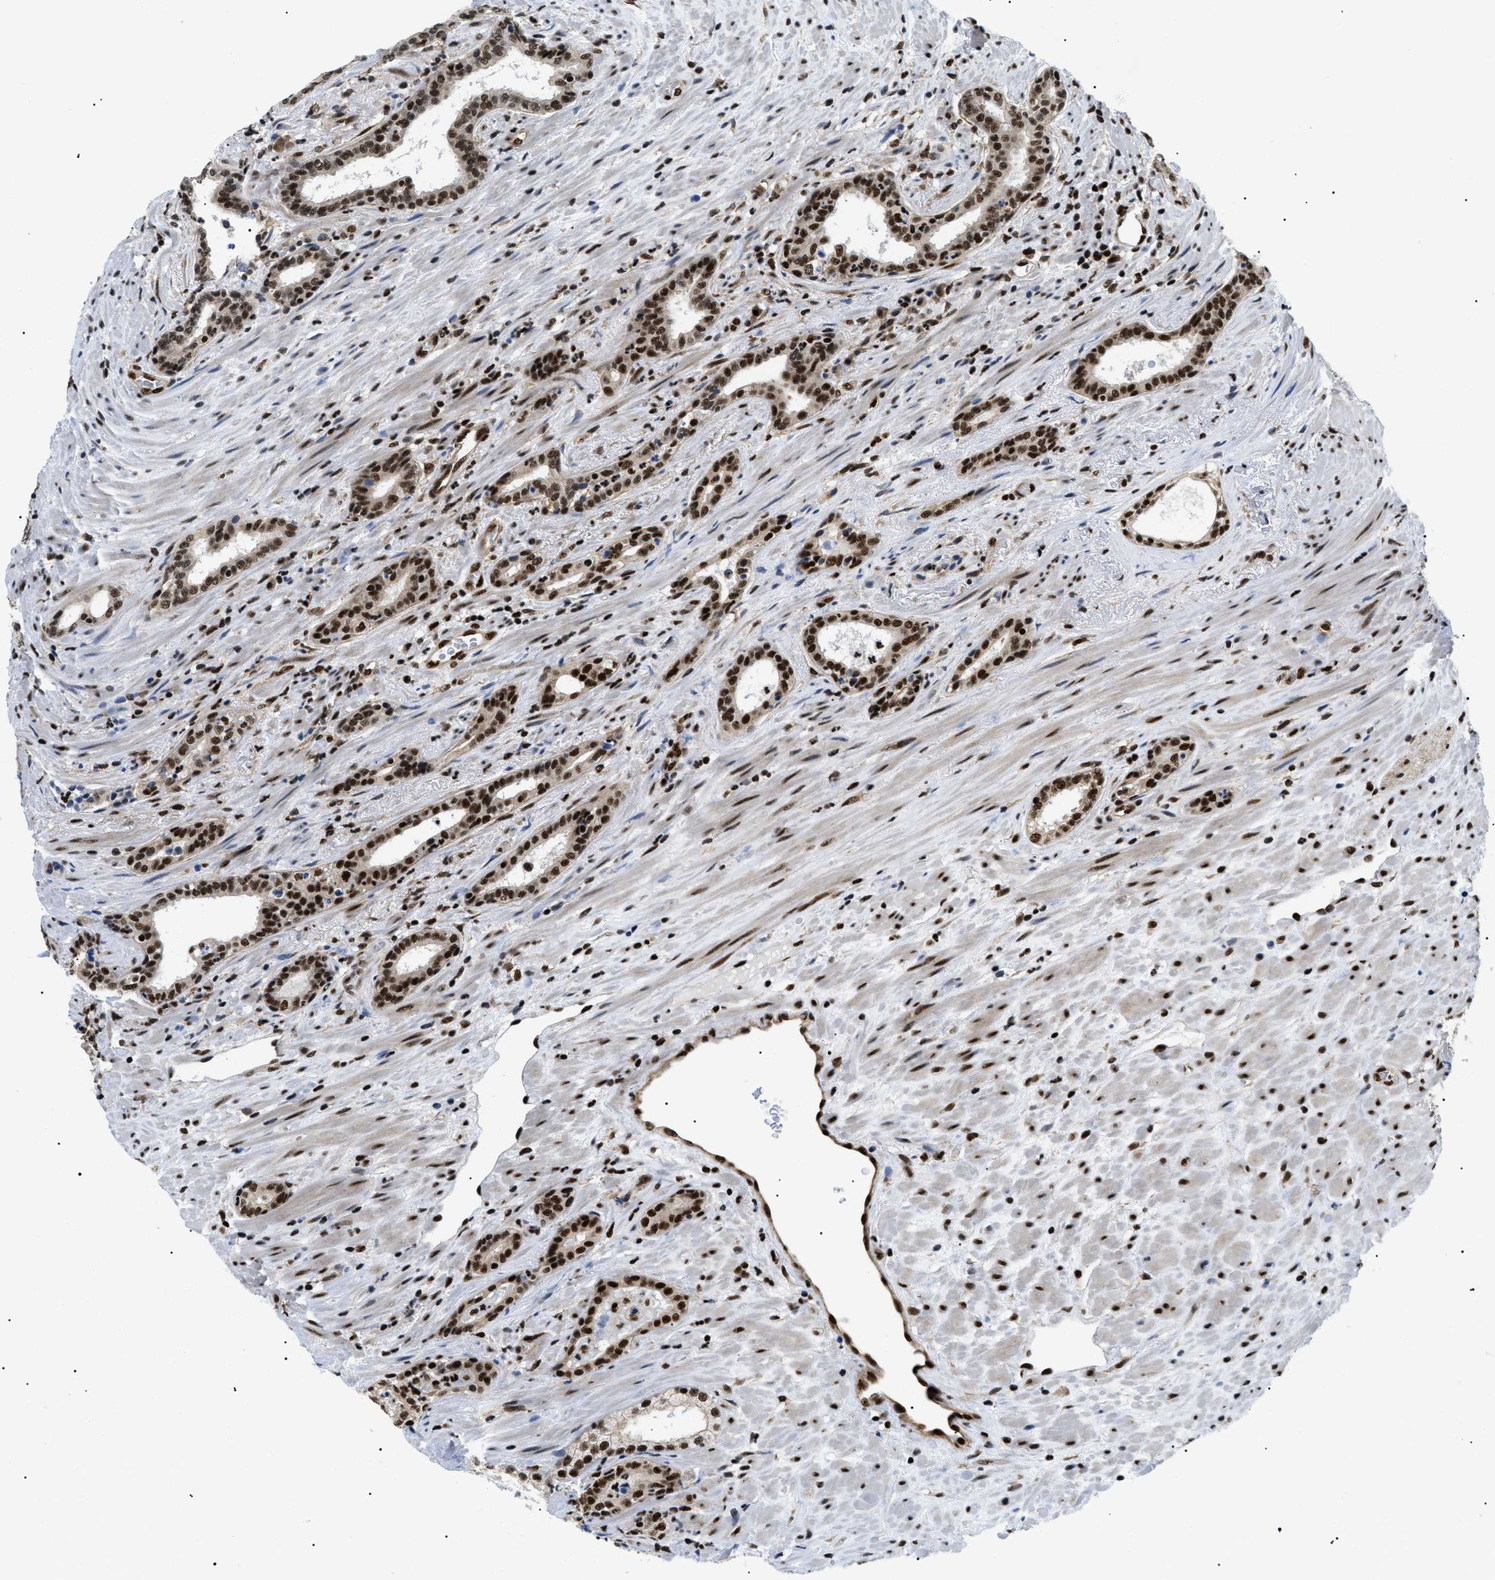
{"staining": {"intensity": "strong", "quantity": ">75%", "location": "nuclear"}, "tissue": "prostate cancer", "cell_type": "Tumor cells", "image_type": "cancer", "snomed": [{"axis": "morphology", "description": "Adenocarcinoma, High grade"}, {"axis": "topography", "description": "Prostate"}], "caption": "Human high-grade adenocarcinoma (prostate) stained for a protein (brown) reveals strong nuclear positive expression in approximately >75% of tumor cells.", "gene": "CWC25", "patient": {"sex": "male", "age": 71}}